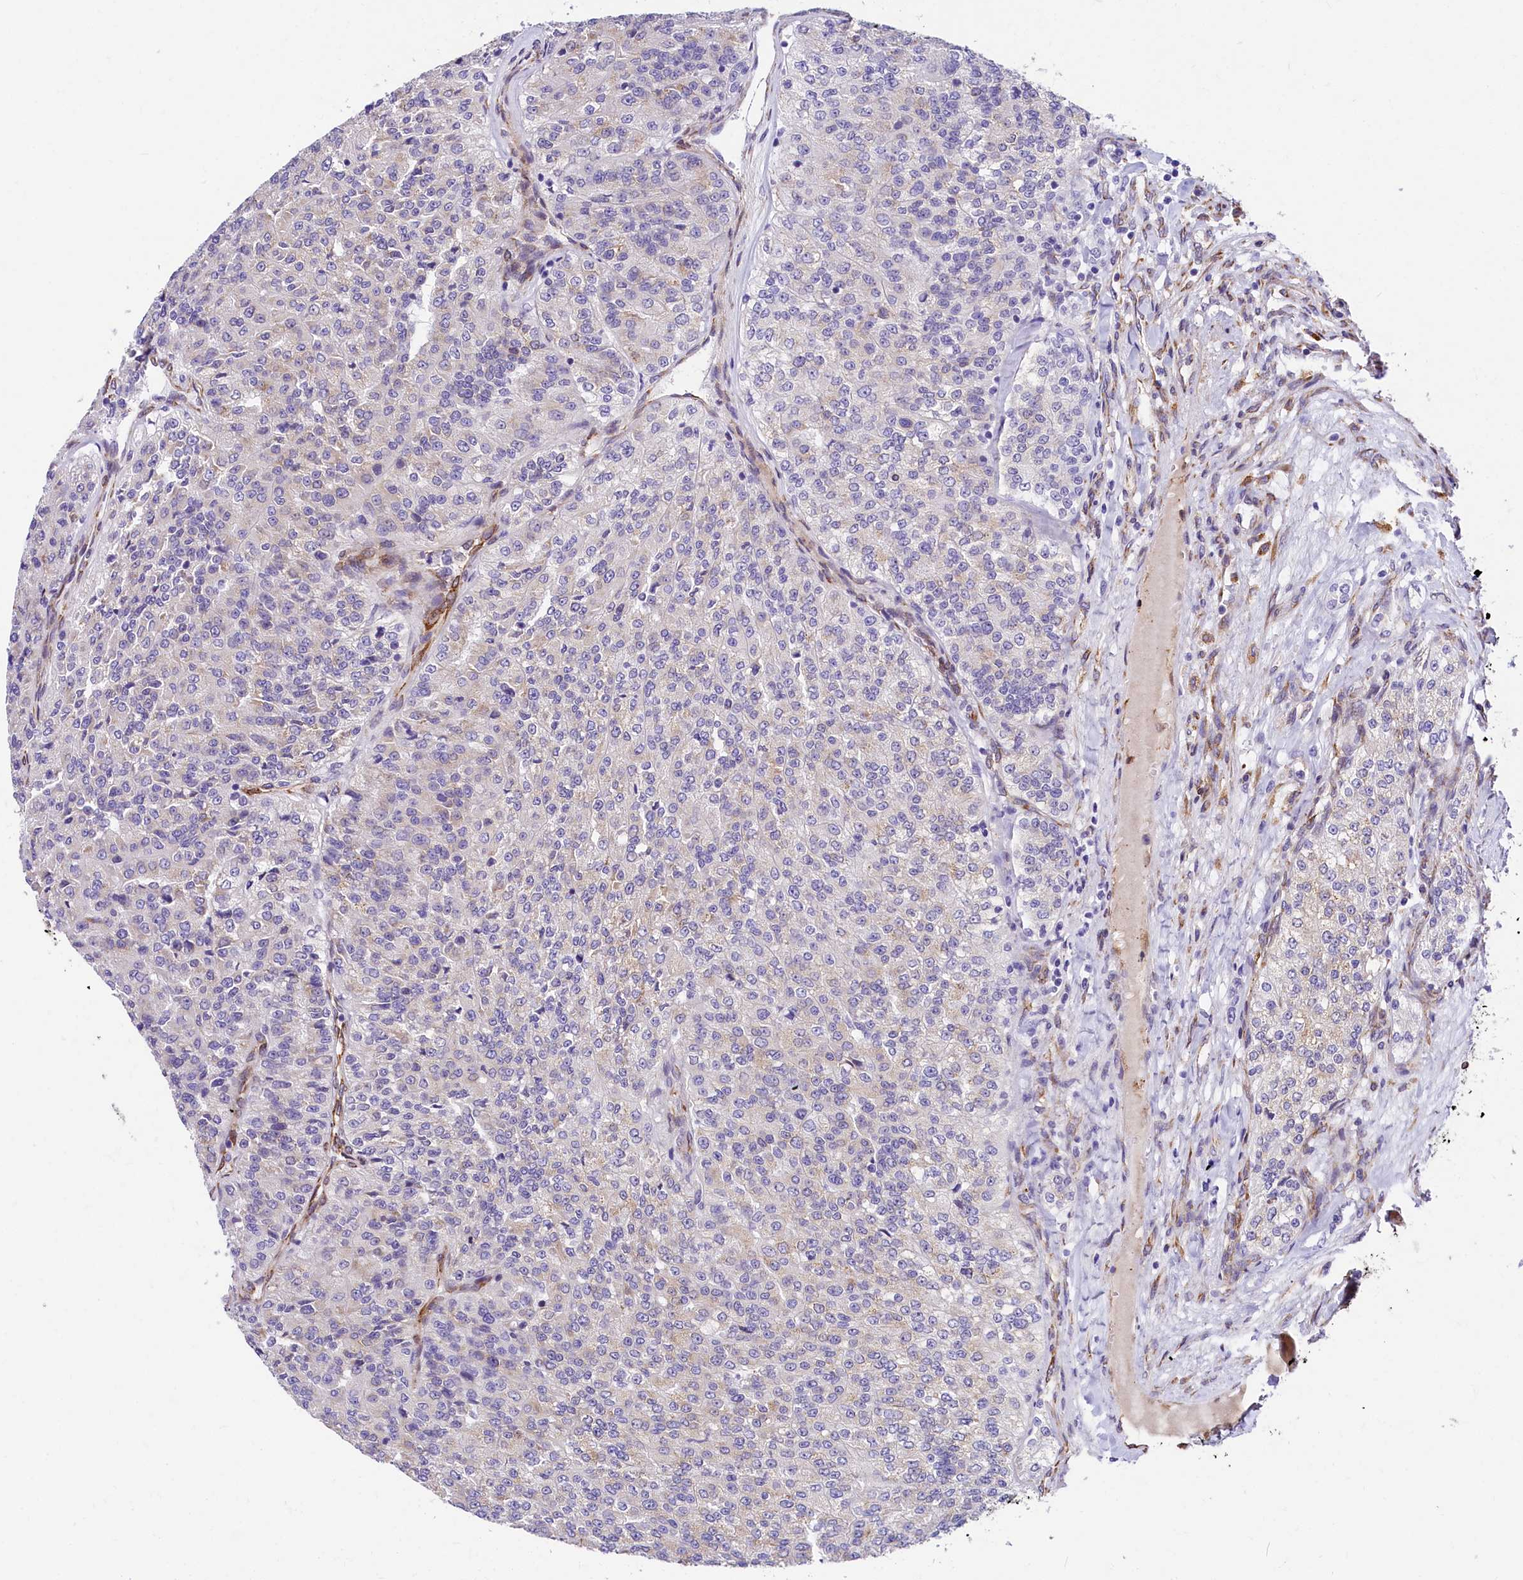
{"staining": {"intensity": "negative", "quantity": "none", "location": "none"}, "tissue": "renal cancer", "cell_type": "Tumor cells", "image_type": "cancer", "snomed": [{"axis": "morphology", "description": "Adenocarcinoma, NOS"}, {"axis": "topography", "description": "Kidney"}], "caption": "There is no significant expression in tumor cells of renal cancer (adenocarcinoma). The staining was performed using DAB to visualize the protein expression in brown, while the nuclei were stained in blue with hematoxylin (Magnification: 20x).", "gene": "ITGA1", "patient": {"sex": "female", "age": 63}}